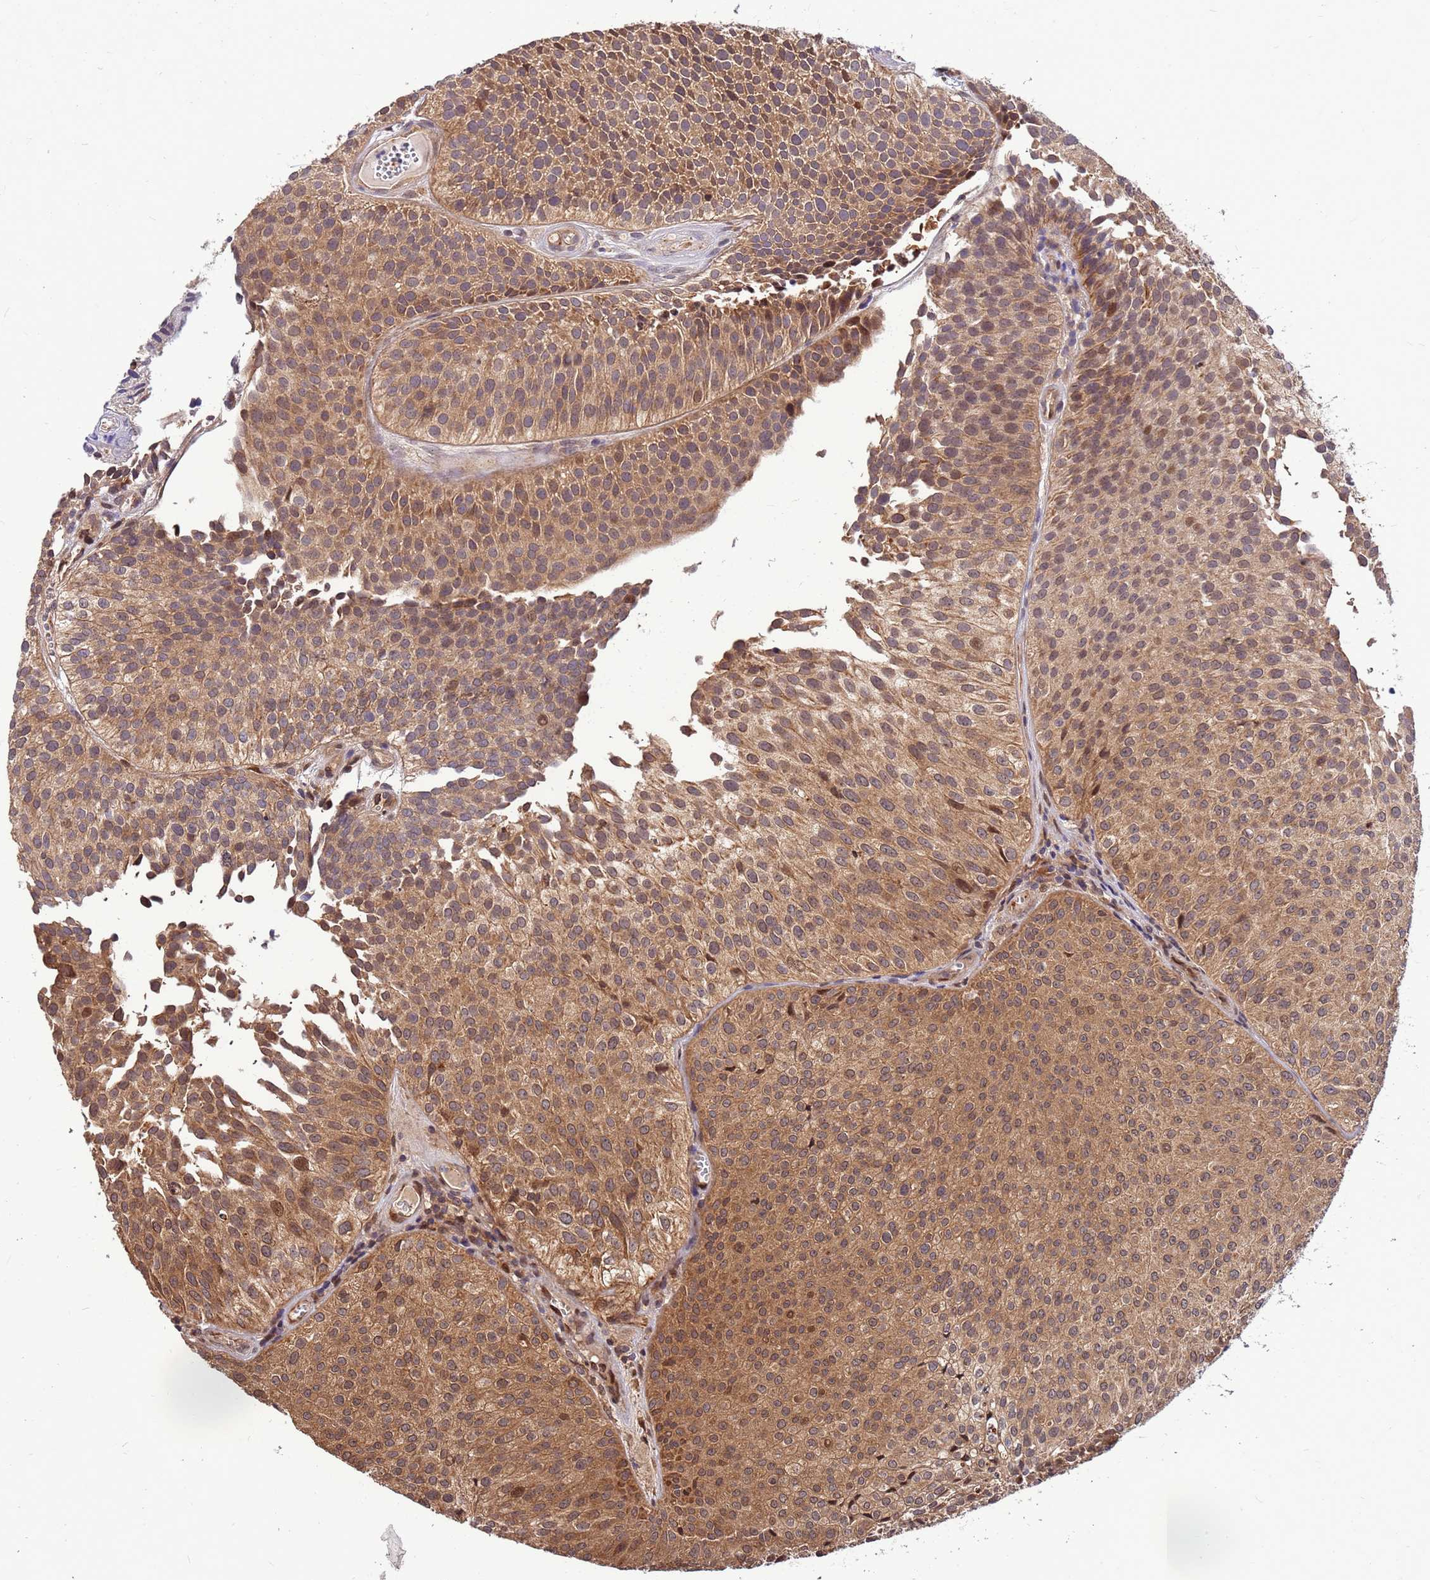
{"staining": {"intensity": "moderate", "quantity": ">75%", "location": "cytoplasmic/membranous"}, "tissue": "urothelial cancer", "cell_type": "Tumor cells", "image_type": "cancer", "snomed": [{"axis": "morphology", "description": "Urothelial carcinoma, Low grade"}, {"axis": "topography", "description": "Urinary bladder"}], "caption": "Urothelial cancer was stained to show a protein in brown. There is medium levels of moderate cytoplasmic/membranous positivity in about >75% of tumor cells.", "gene": "DUS4L", "patient": {"sex": "male", "age": 84}}